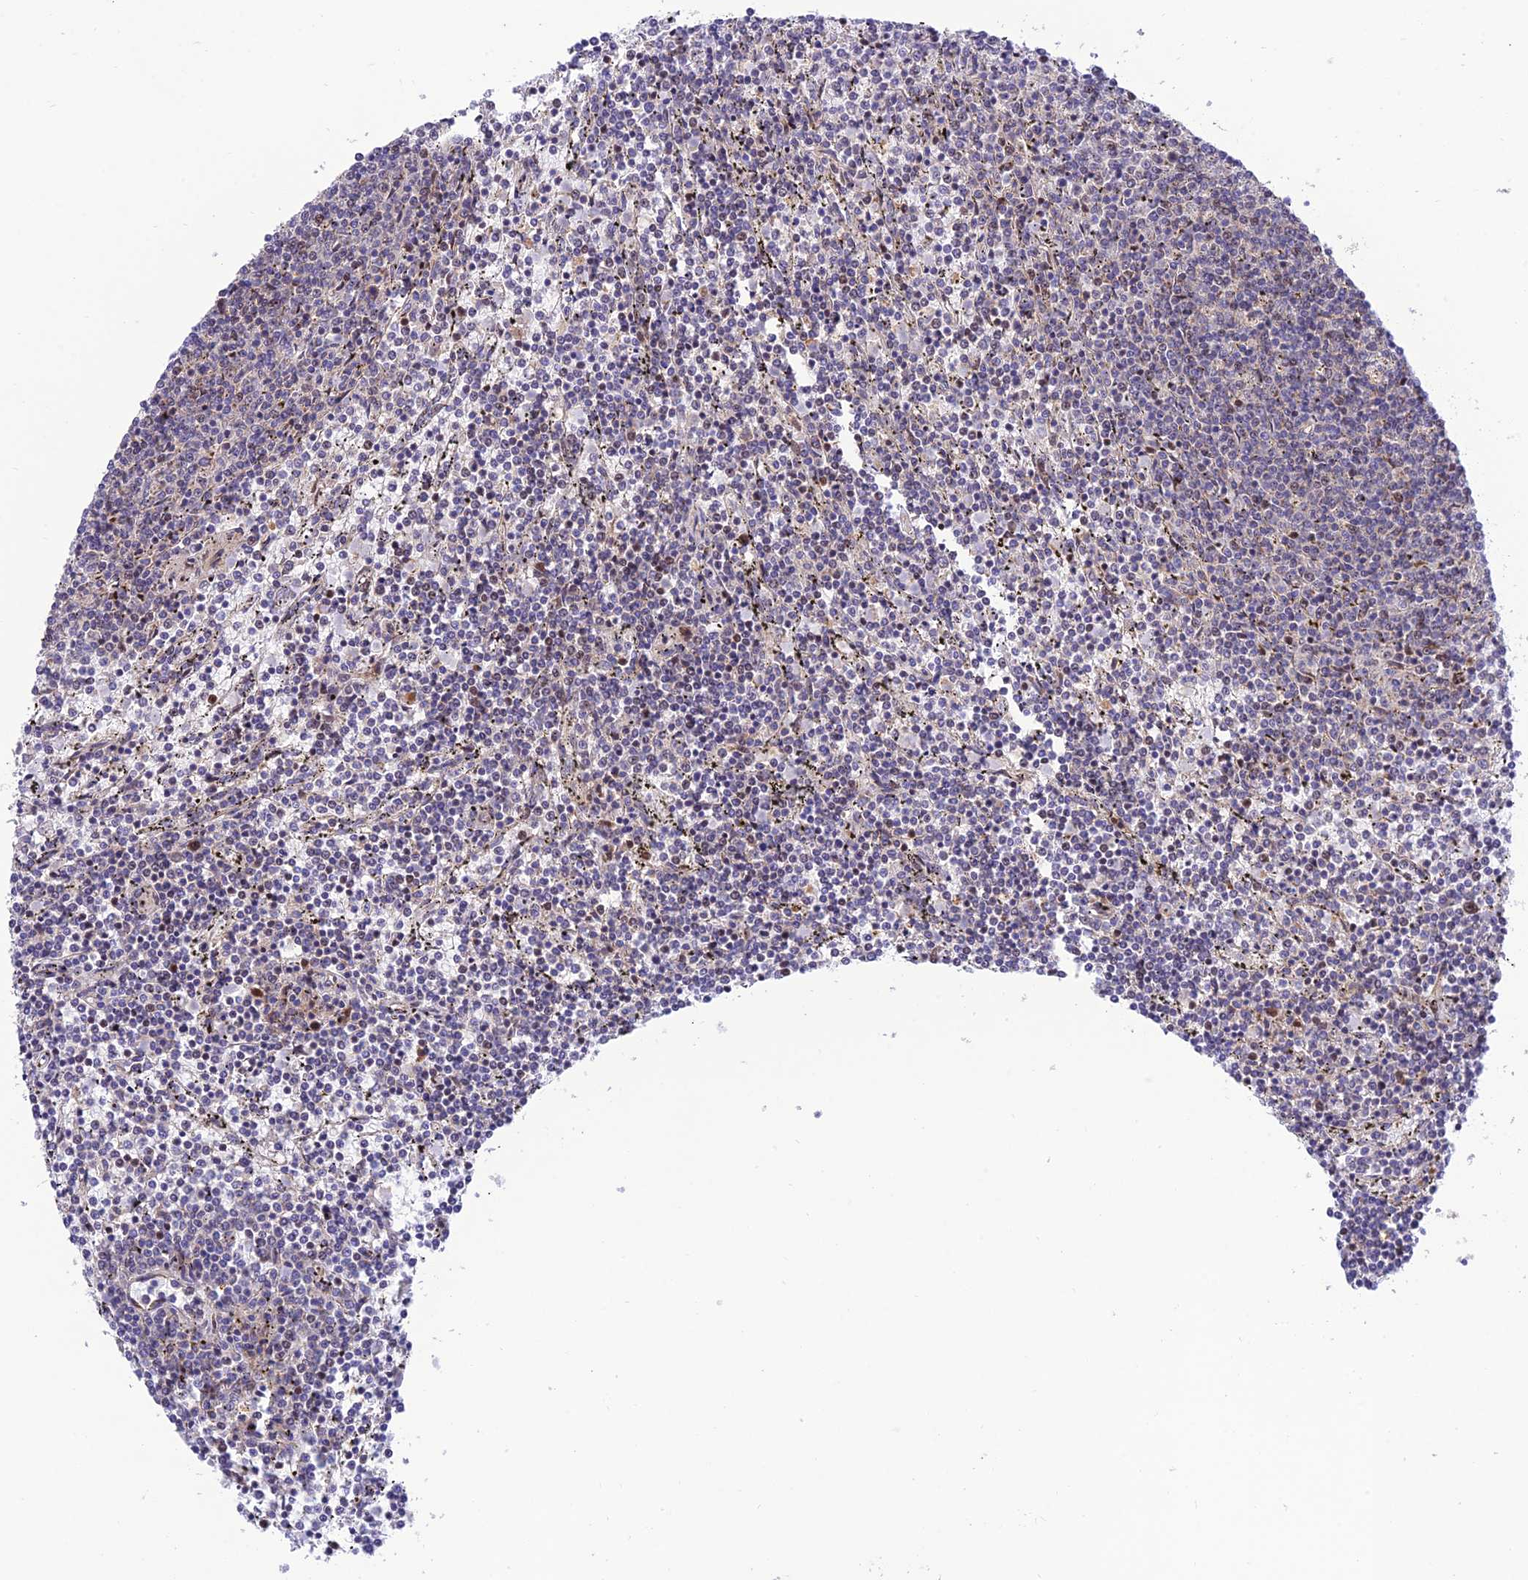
{"staining": {"intensity": "negative", "quantity": "none", "location": "none"}, "tissue": "lymphoma", "cell_type": "Tumor cells", "image_type": "cancer", "snomed": [{"axis": "morphology", "description": "Malignant lymphoma, non-Hodgkin's type, Low grade"}, {"axis": "topography", "description": "Spleen"}], "caption": "A high-resolution histopathology image shows IHC staining of lymphoma, which reveals no significant expression in tumor cells.", "gene": "KBTBD7", "patient": {"sex": "female", "age": 50}}